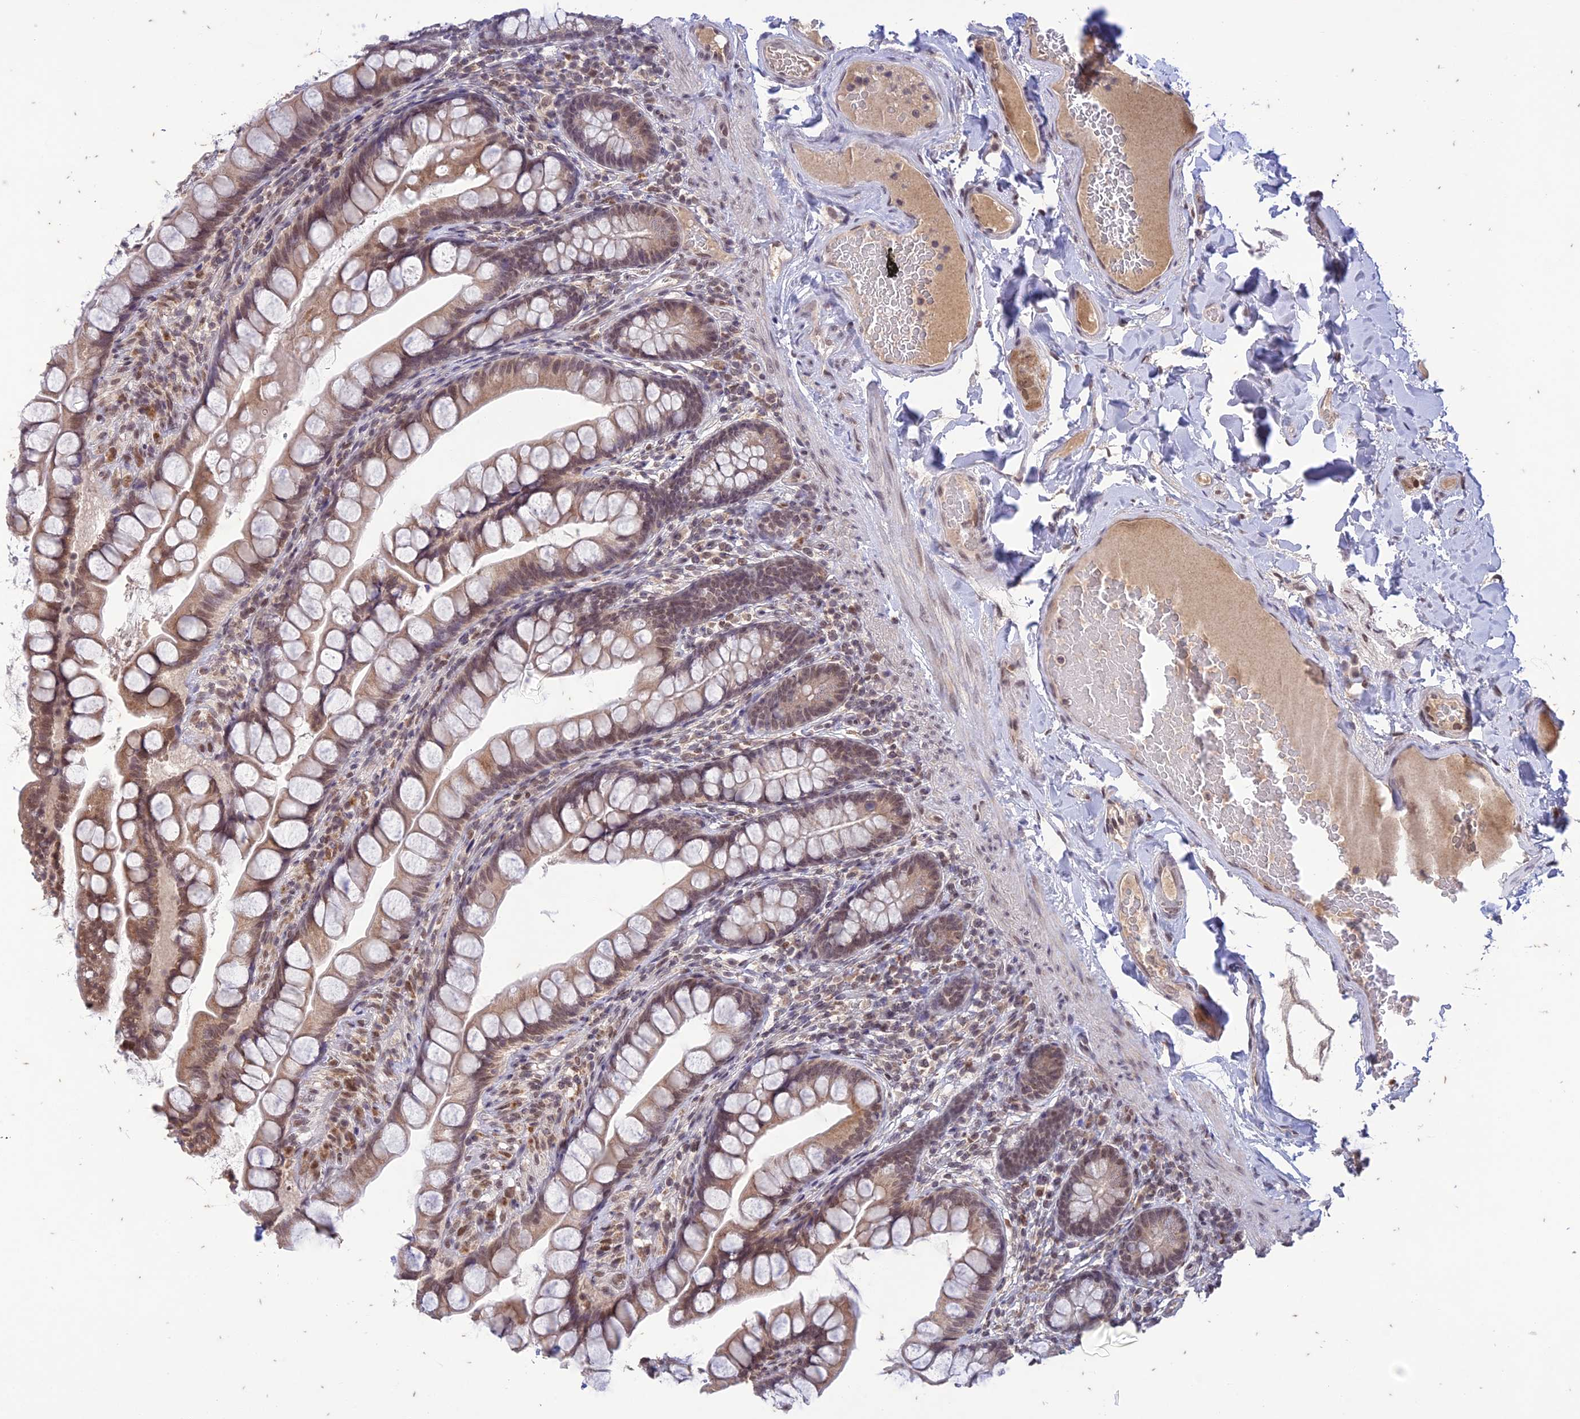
{"staining": {"intensity": "moderate", "quantity": ">75%", "location": "cytoplasmic/membranous,nuclear"}, "tissue": "small intestine", "cell_type": "Glandular cells", "image_type": "normal", "snomed": [{"axis": "morphology", "description": "Normal tissue, NOS"}, {"axis": "topography", "description": "Small intestine"}], "caption": "Immunohistochemical staining of normal human small intestine shows >75% levels of moderate cytoplasmic/membranous,nuclear protein positivity in about >75% of glandular cells.", "gene": "POP4", "patient": {"sex": "male", "age": 70}}